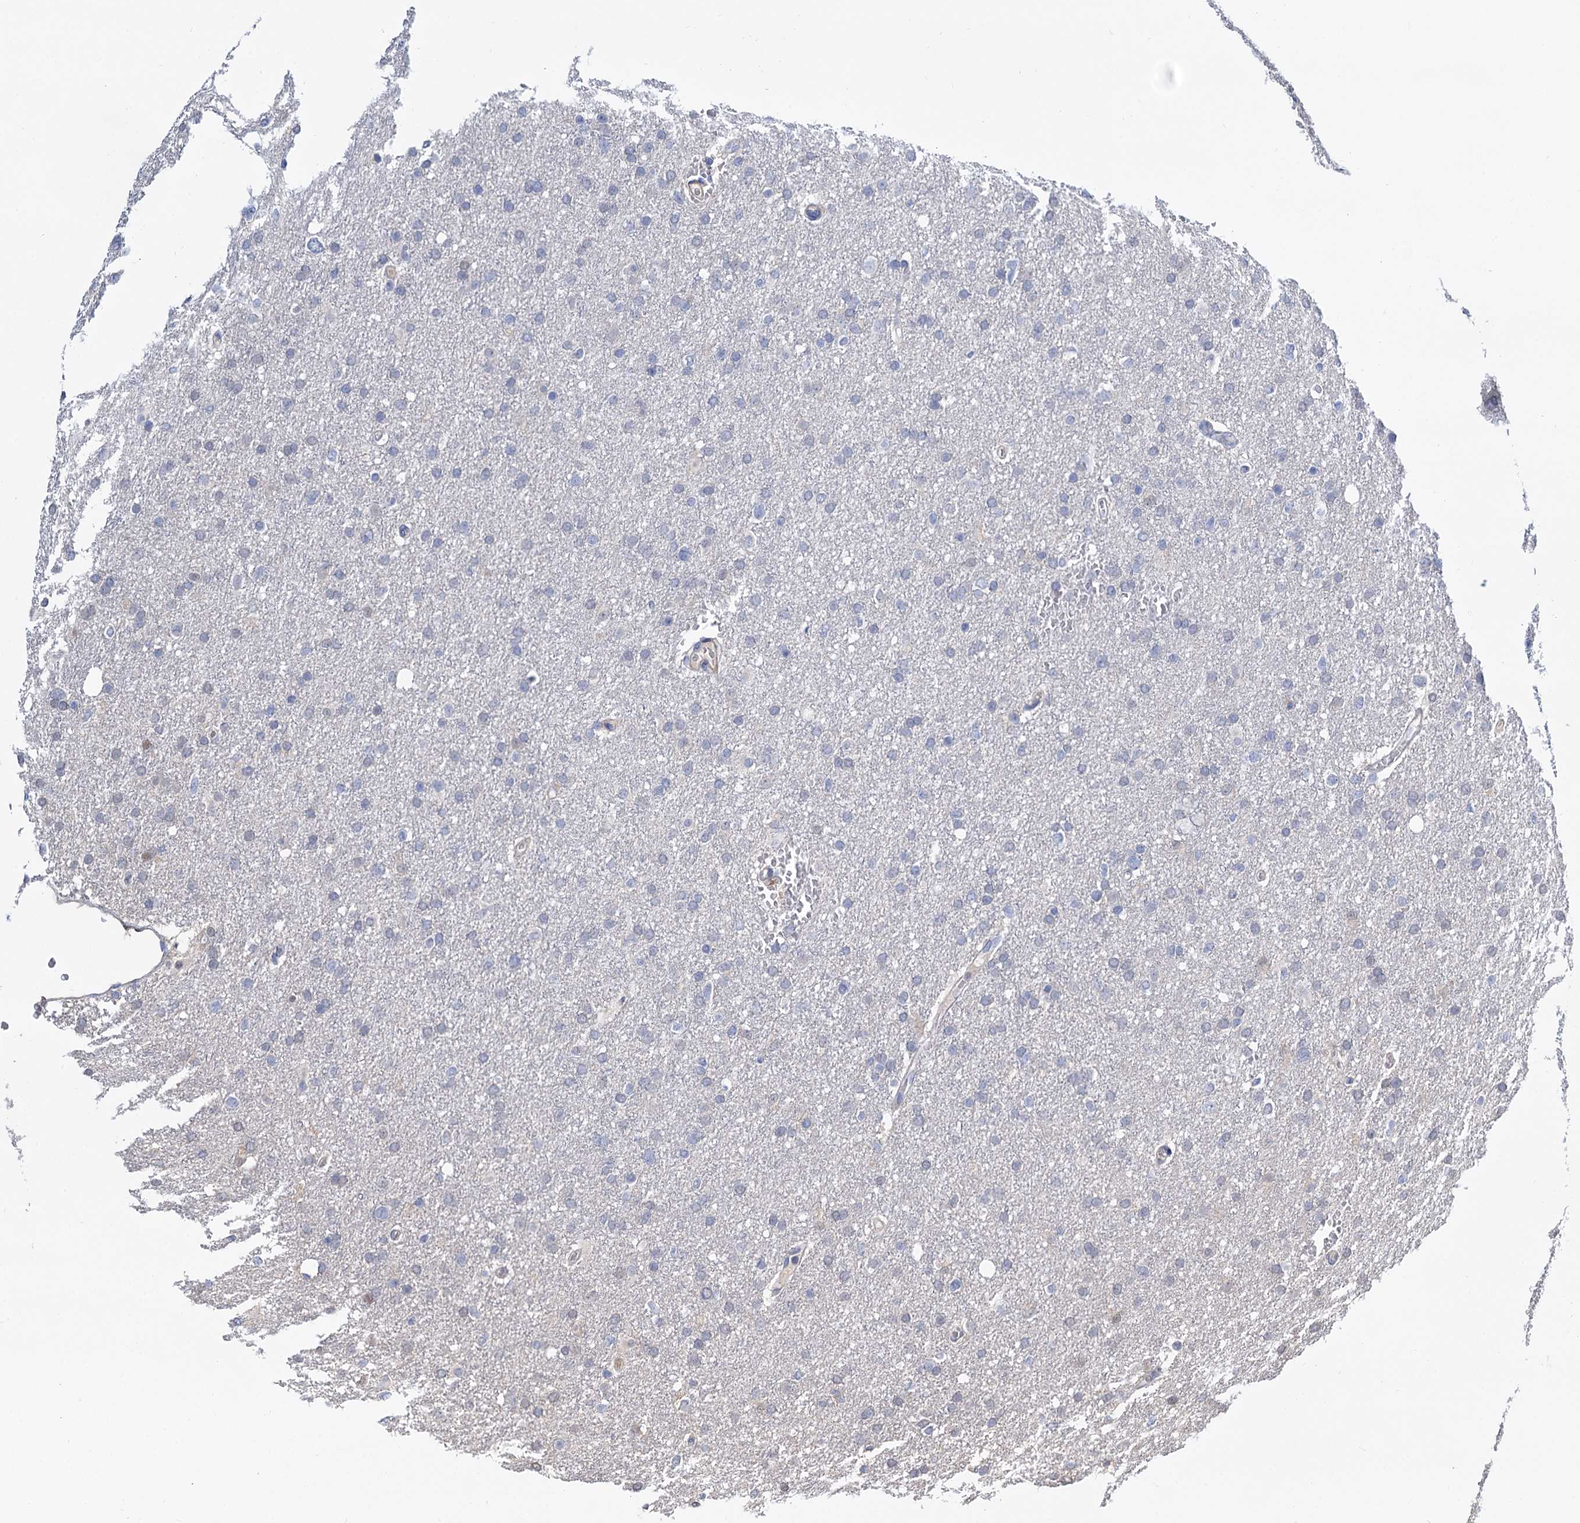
{"staining": {"intensity": "negative", "quantity": "none", "location": "none"}, "tissue": "glioma", "cell_type": "Tumor cells", "image_type": "cancer", "snomed": [{"axis": "morphology", "description": "Glioma, malignant, High grade"}, {"axis": "topography", "description": "Cerebral cortex"}], "caption": "There is no significant positivity in tumor cells of glioma.", "gene": "ALKBH7", "patient": {"sex": "female", "age": 36}}